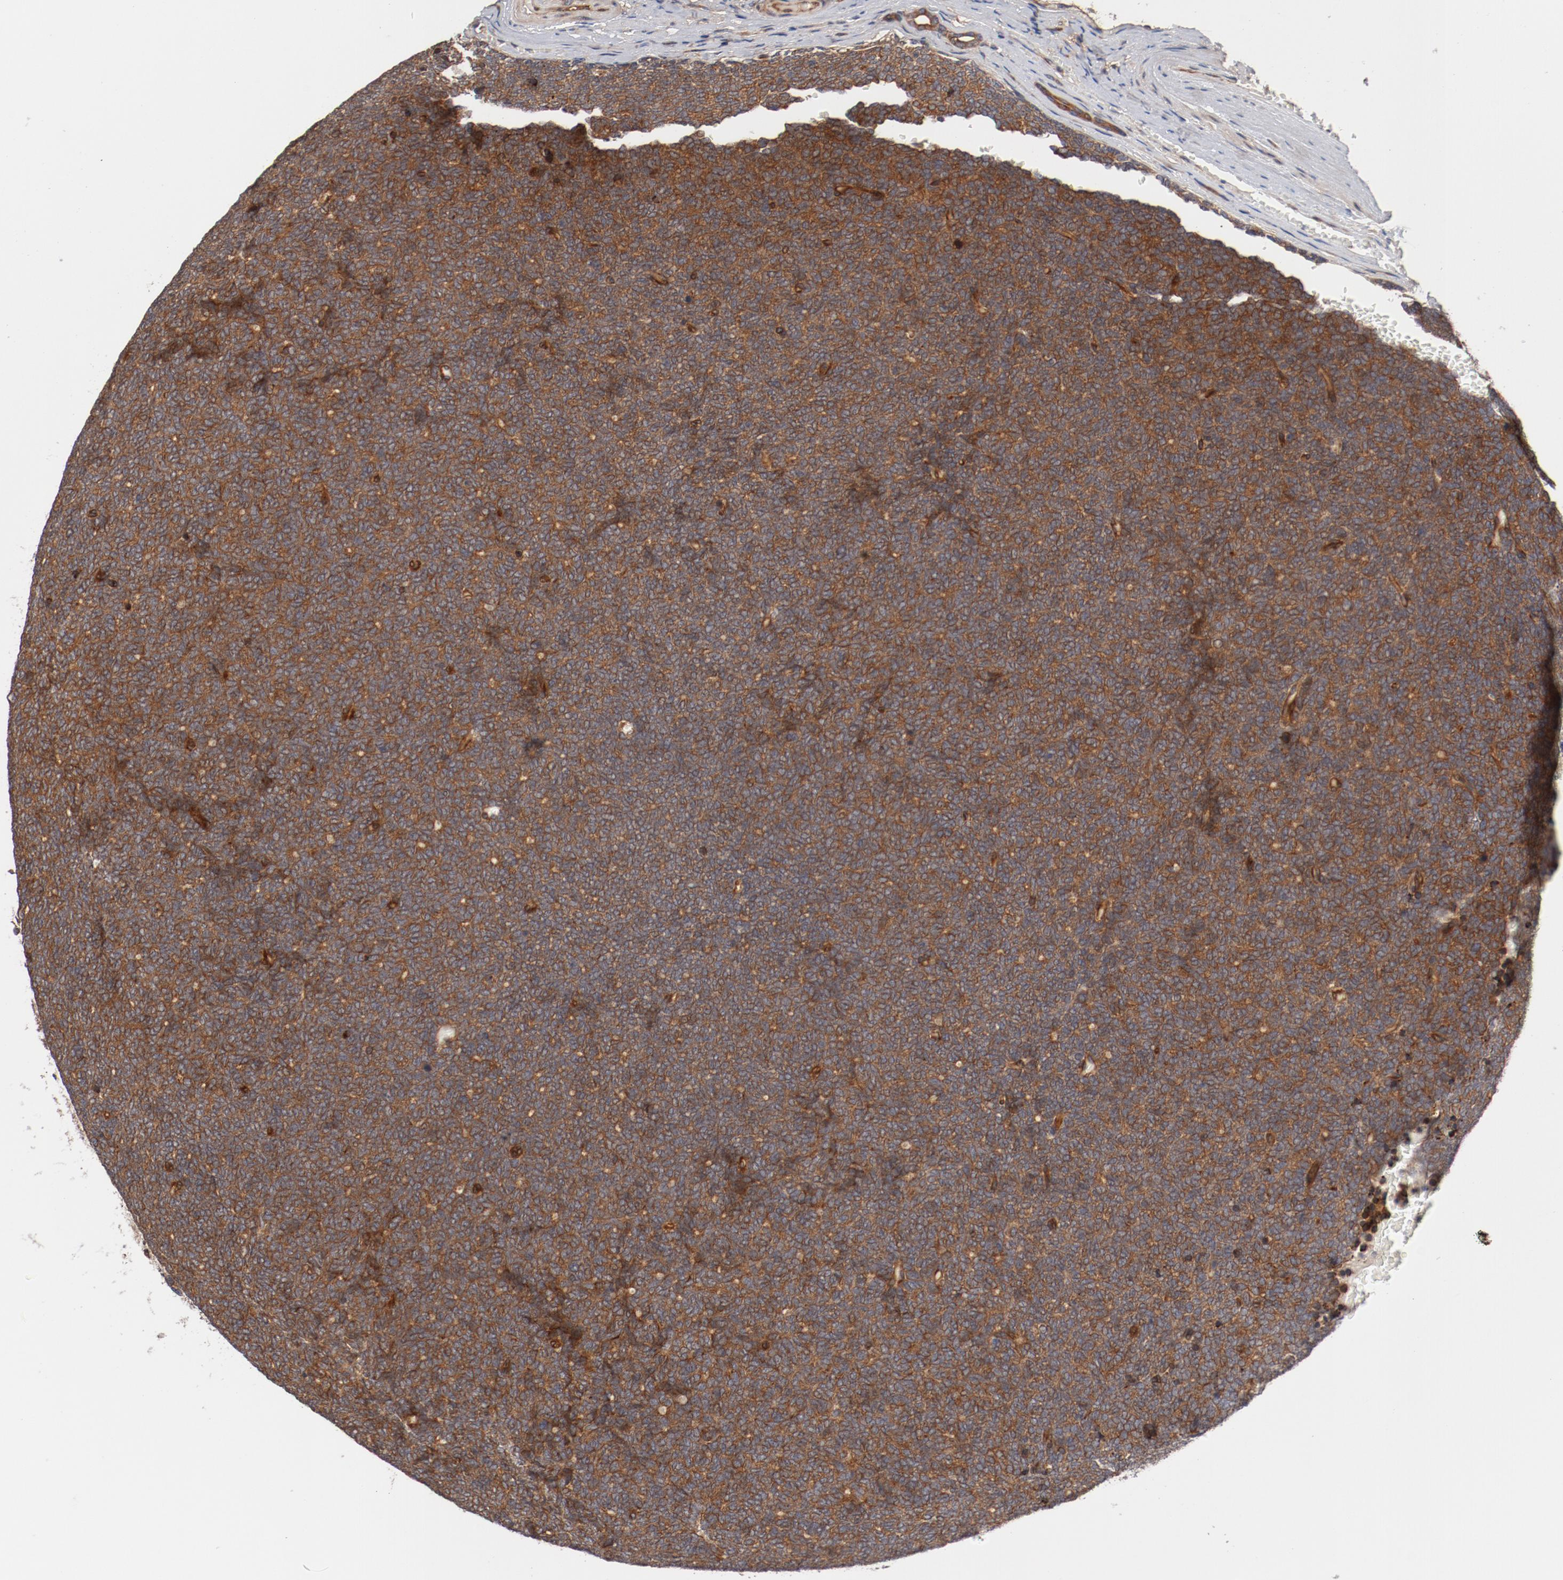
{"staining": {"intensity": "moderate", "quantity": ">75%", "location": "cytoplasmic/membranous"}, "tissue": "renal cancer", "cell_type": "Tumor cells", "image_type": "cancer", "snomed": [{"axis": "morphology", "description": "Neoplasm, malignant, NOS"}, {"axis": "topography", "description": "Kidney"}], "caption": "A micrograph of renal cancer (malignant neoplasm) stained for a protein exhibits moderate cytoplasmic/membranous brown staining in tumor cells. (brown staining indicates protein expression, while blue staining denotes nuclei).", "gene": "PITPNM2", "patient": {"sex": "male", "age": 28}}